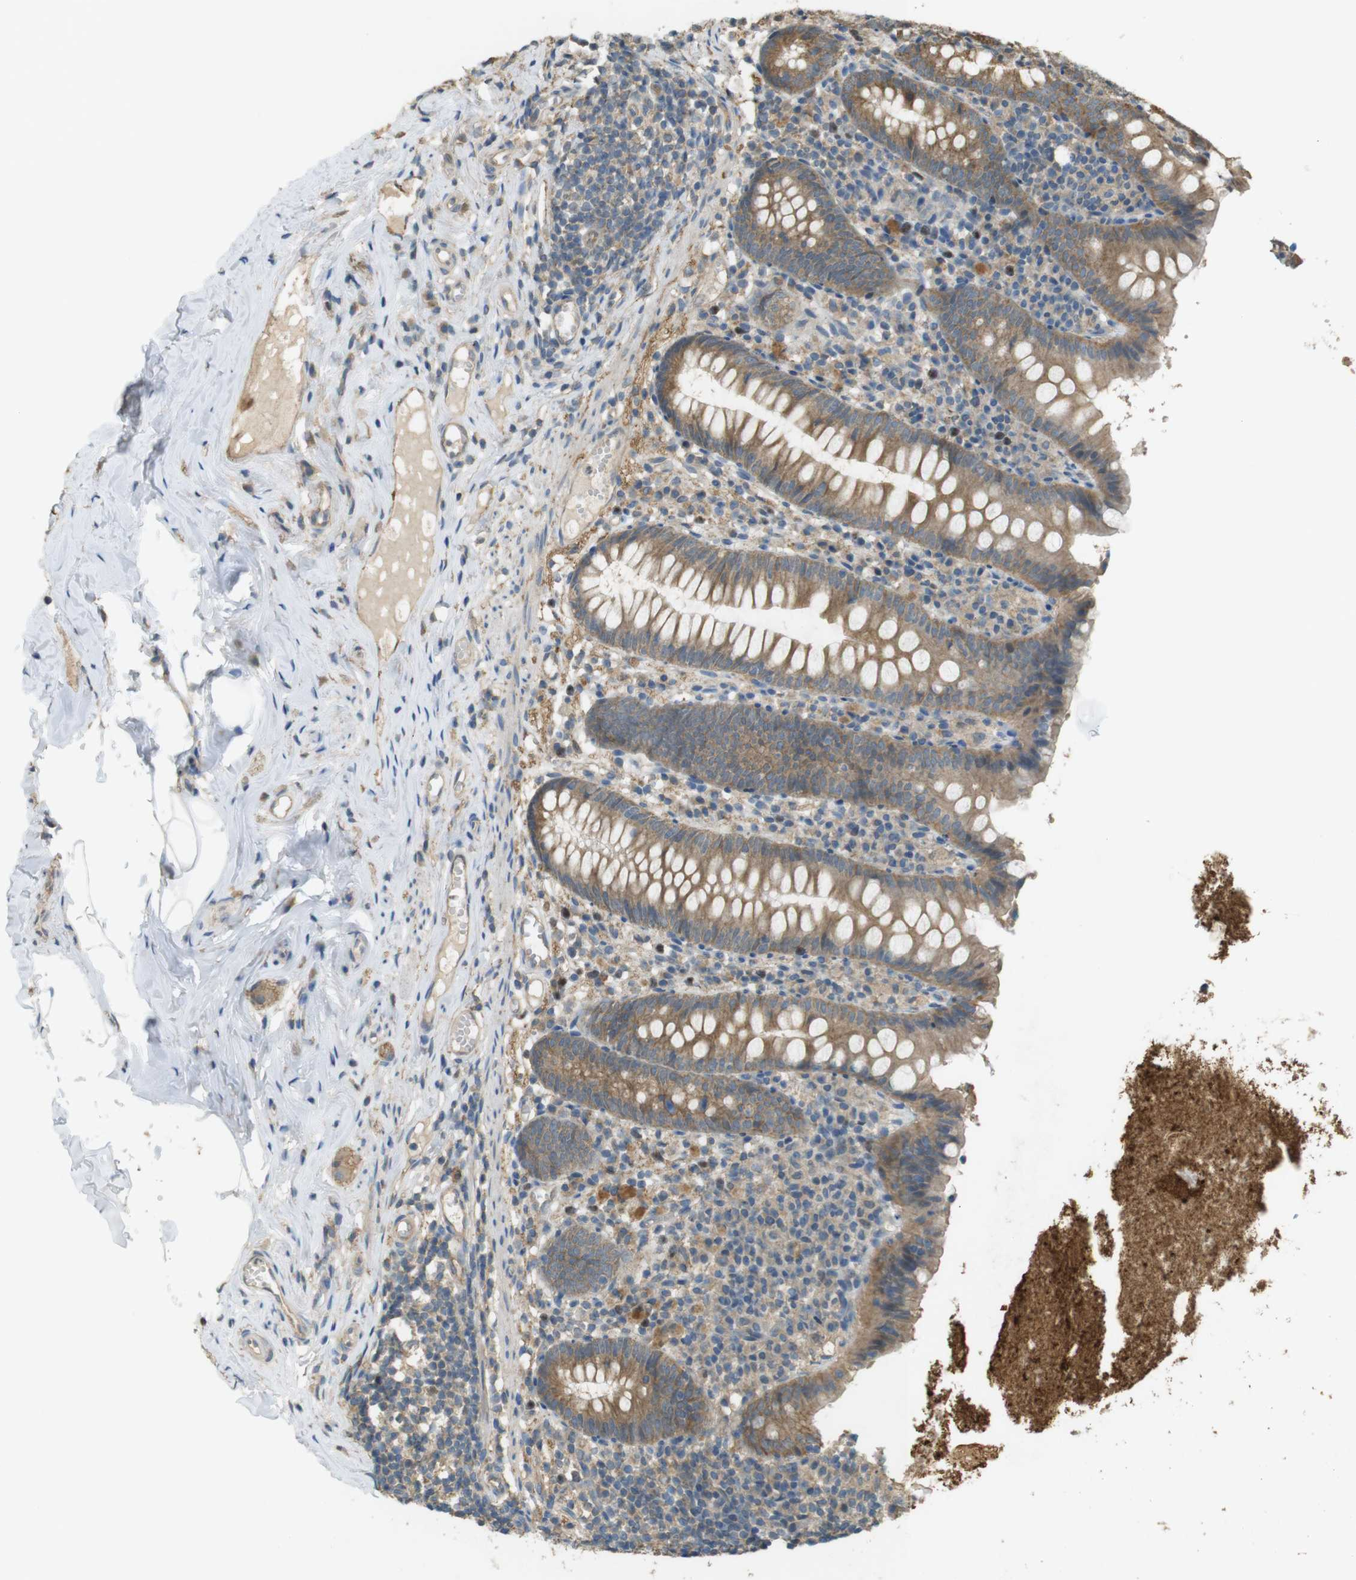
{"staining": {"intensity": "moderate", "quantity": ">75%", "location": "cytoplasmic/membranous"}, "tissue": "appendix", "cell_type": "Glandular cells", "image_type": "normal", "snomed": [{"axis": "morphology", "description": "Normal tissue, NOS"}, {"axis": "topography", "description": "Appendix"}], "caption": "Brown immunohistochemical staining in unremarkable human appendix reveals moderate cytoplasmic/membranous expression in approximately >75% of glandular cells. The staining is performed using DAB brown chromogen to label protein expression. The nuclei are counter-stained blue using hematoxylin.", "gene": "ZDHHC20", "patient": {"sex": "male", "age": 52}}